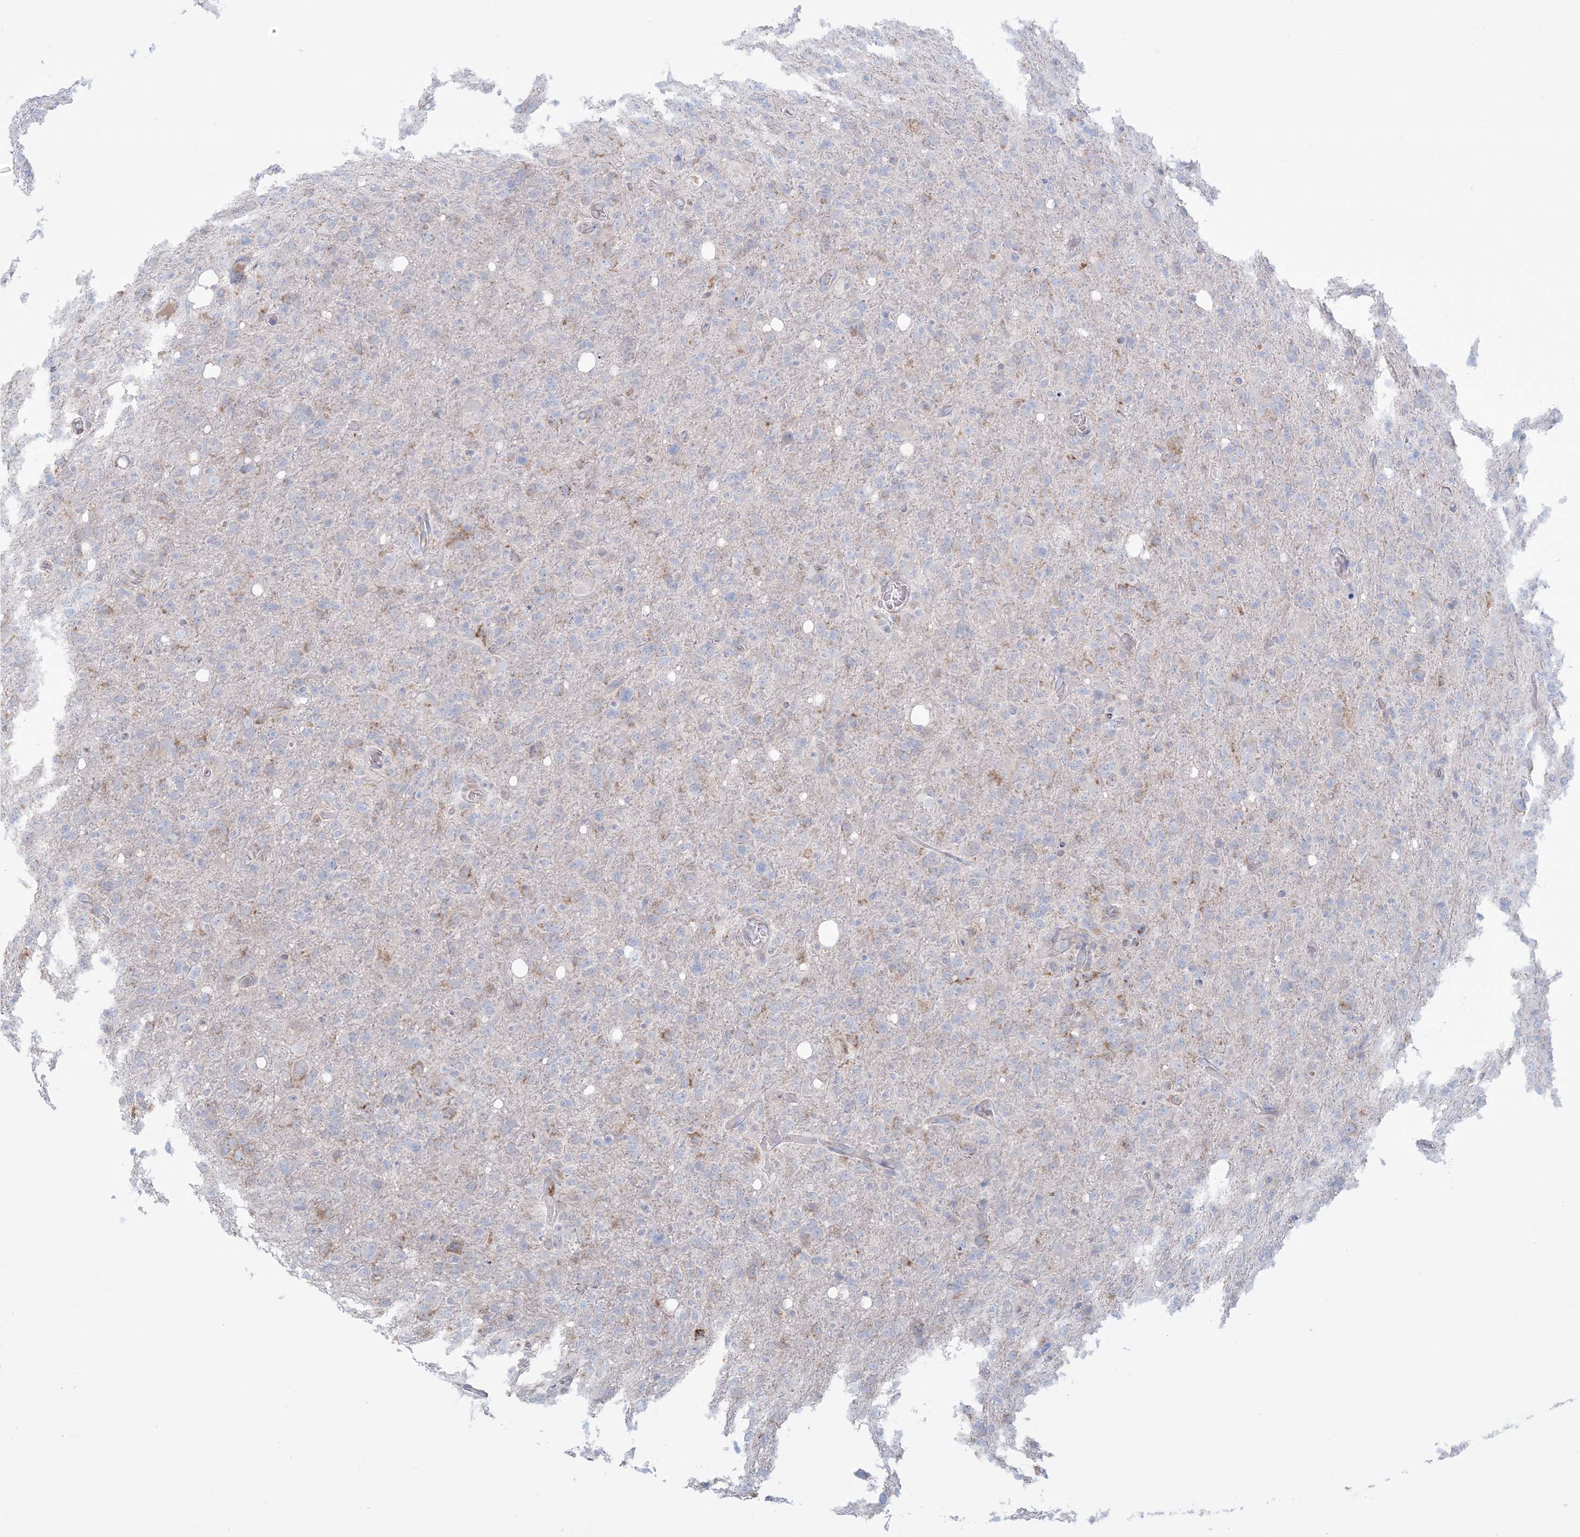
{"staining": {"intensity": "weak", "quantity": "<25%", "location": "cytoplasmic/membranous"}, "tissue": "glioma", "cell_type": "Tumor cells", "image_type": "cancer", "snomed": [{"axis": "morphology", "description": "Glioma, malignant, High grade"}, {"axis": "topography", "description": "Brain"}], "caption": "Immunohistochemistry (IHC) of human glioma exhibits no positivity in tumor cells.", "gene": "KCTD6", "patient": {"sex": "female", "age": 57}}